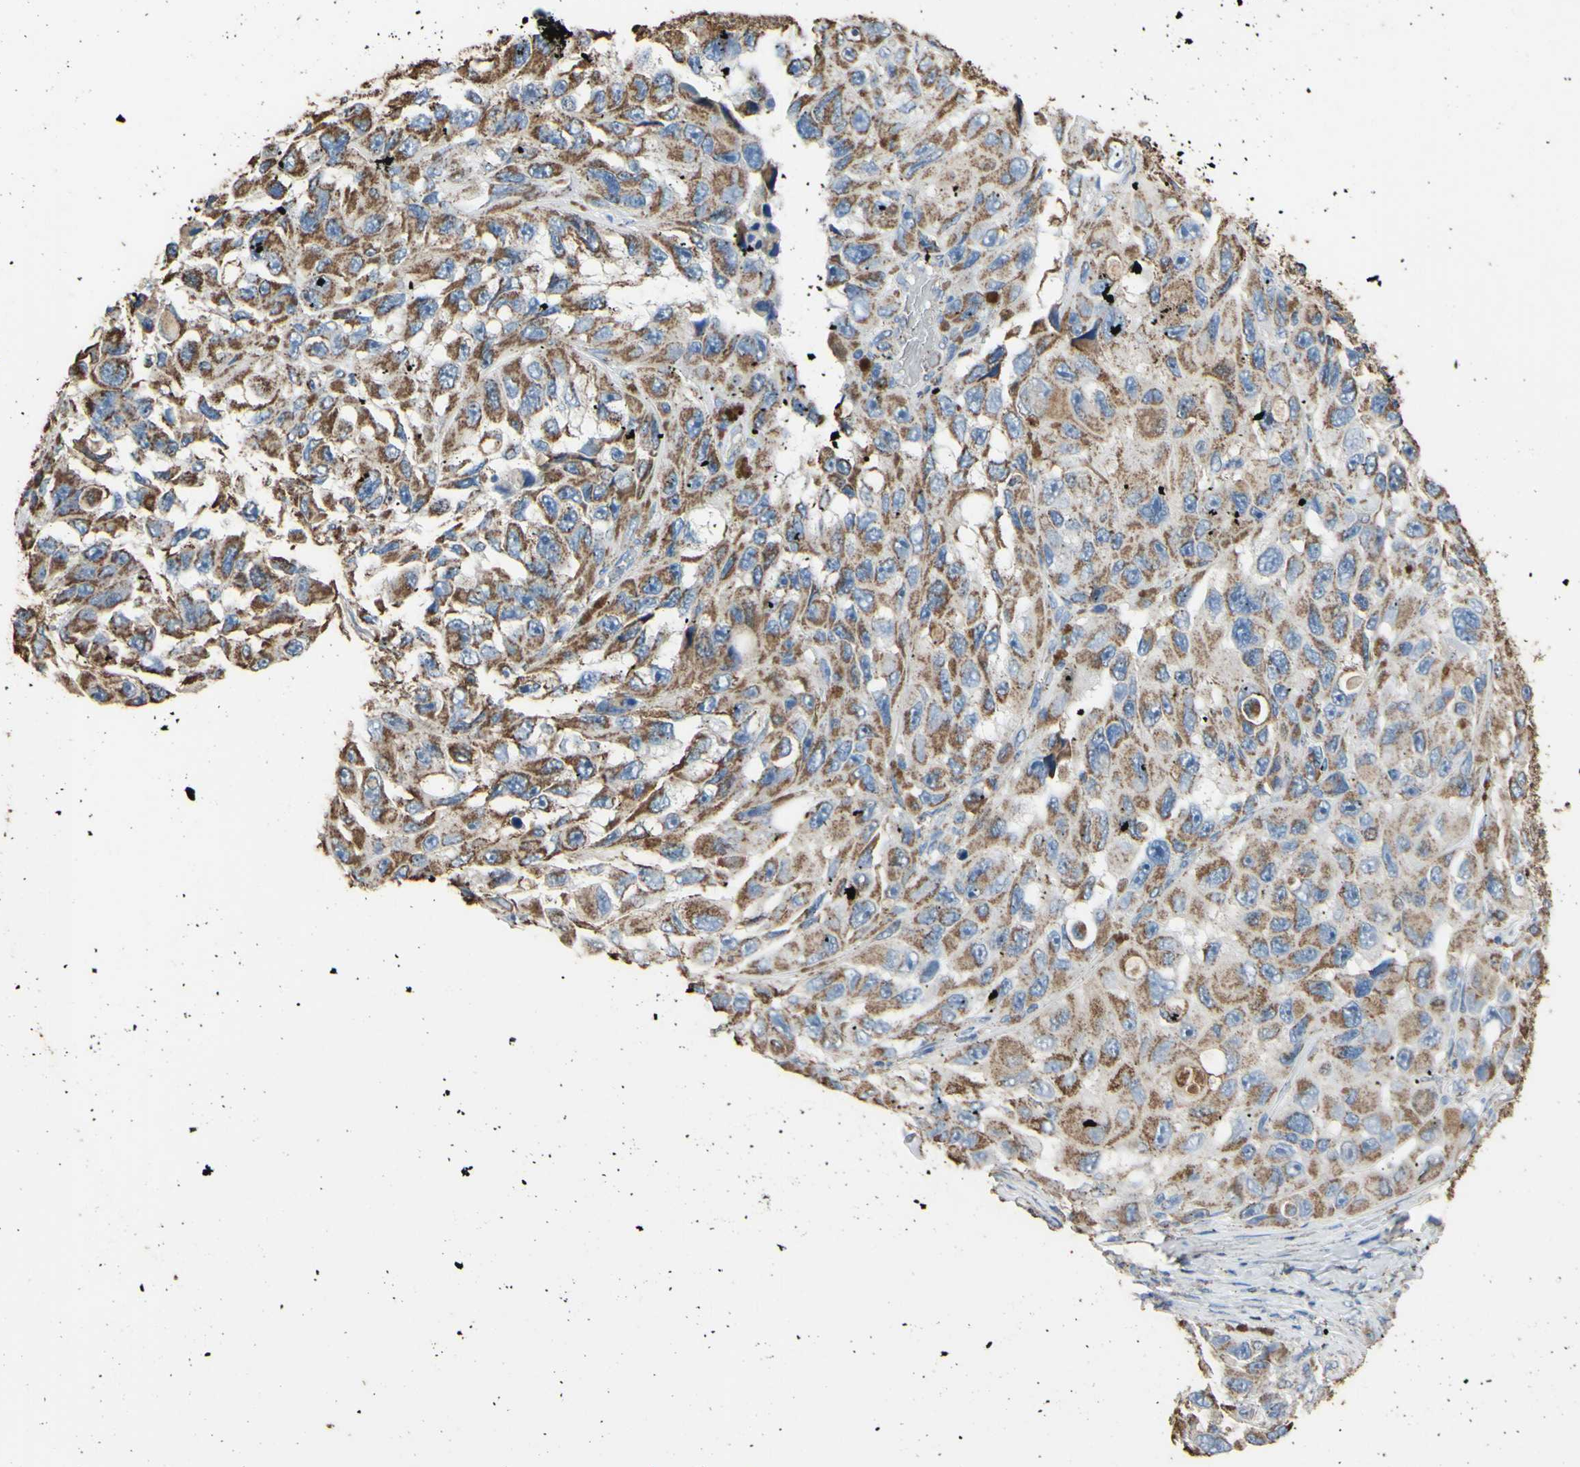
{"staining": {"intensity": "moderate", "quantity": "25%-75%", "location": "cytoplasmic/membranous"}, "tissue": "melanoma", "cell_type": "Tumor cells", "image_type": "cancer", "snomed": [{"axis": "morphology", "description": "Malignant melanoma, NOS"}, {"axis": "topography", "description": "Skin"}], "caption": "Immunohistochemistry photomicrograph of human melanoma stained for a protein (brown), which shows medium levels of moderate cytoplasmic/membranous staining in approximately 25%-75% of tumor cells.", "gene": "CMKLR2", "patient": {"sex": "female", "age": 73}}